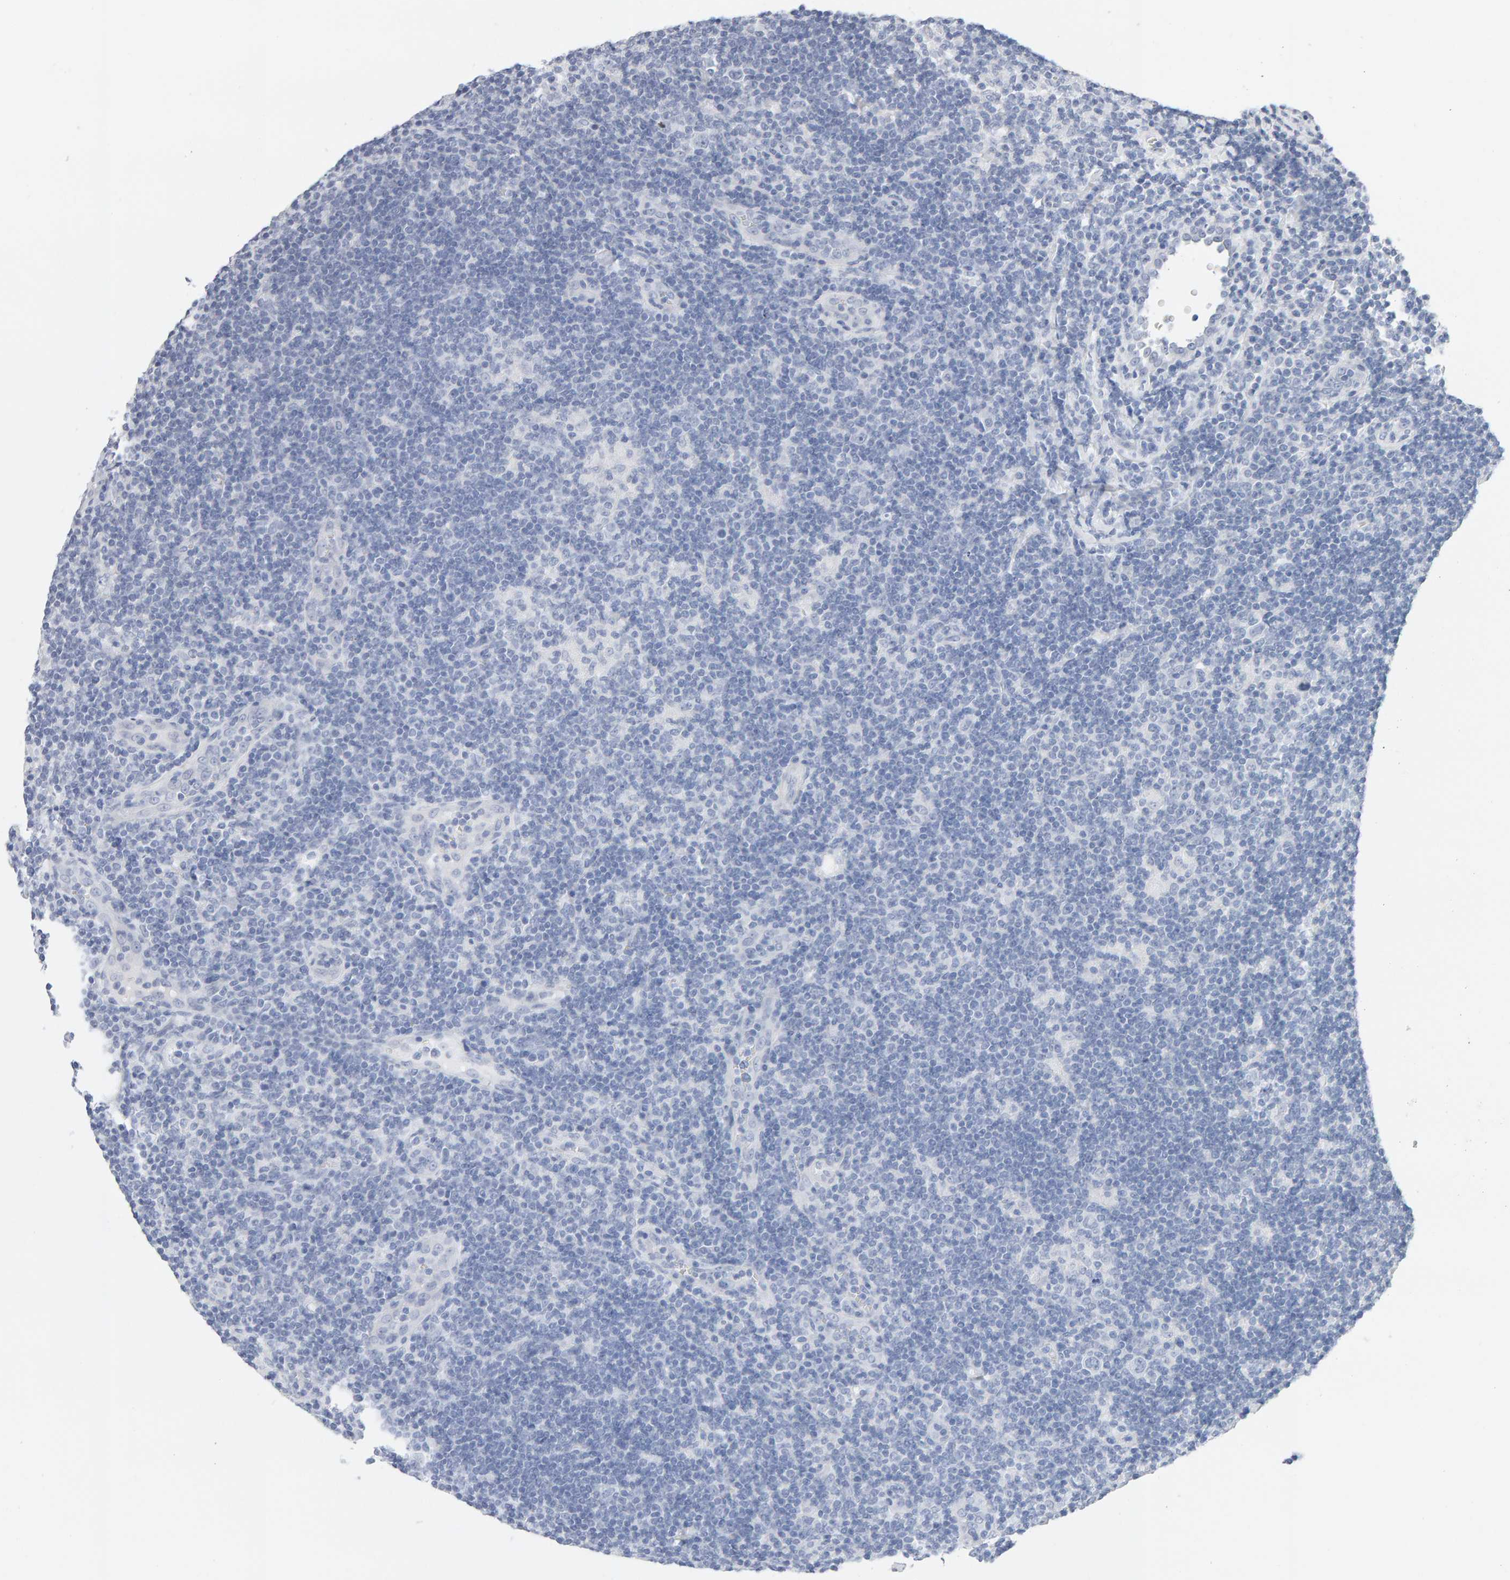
{"staining": {"intensity": "negative", "quantity": "none", "location": "none"}, "tissue": "lymphoma", "cell_type": "Tumor cells", "image_type": "cancer", "snomed": [{"axis": "morphology", "description": "Hodgkin's disease, NOS"}, {"axis": "topography", "description": "Lymph node"}], "caption": "The histopathology image displays no staining of tumor cells in lymphoma. Nuclei are stained in blue.", "gene": "HNF4A", "patient": {"sex": "female", "age": 57}}